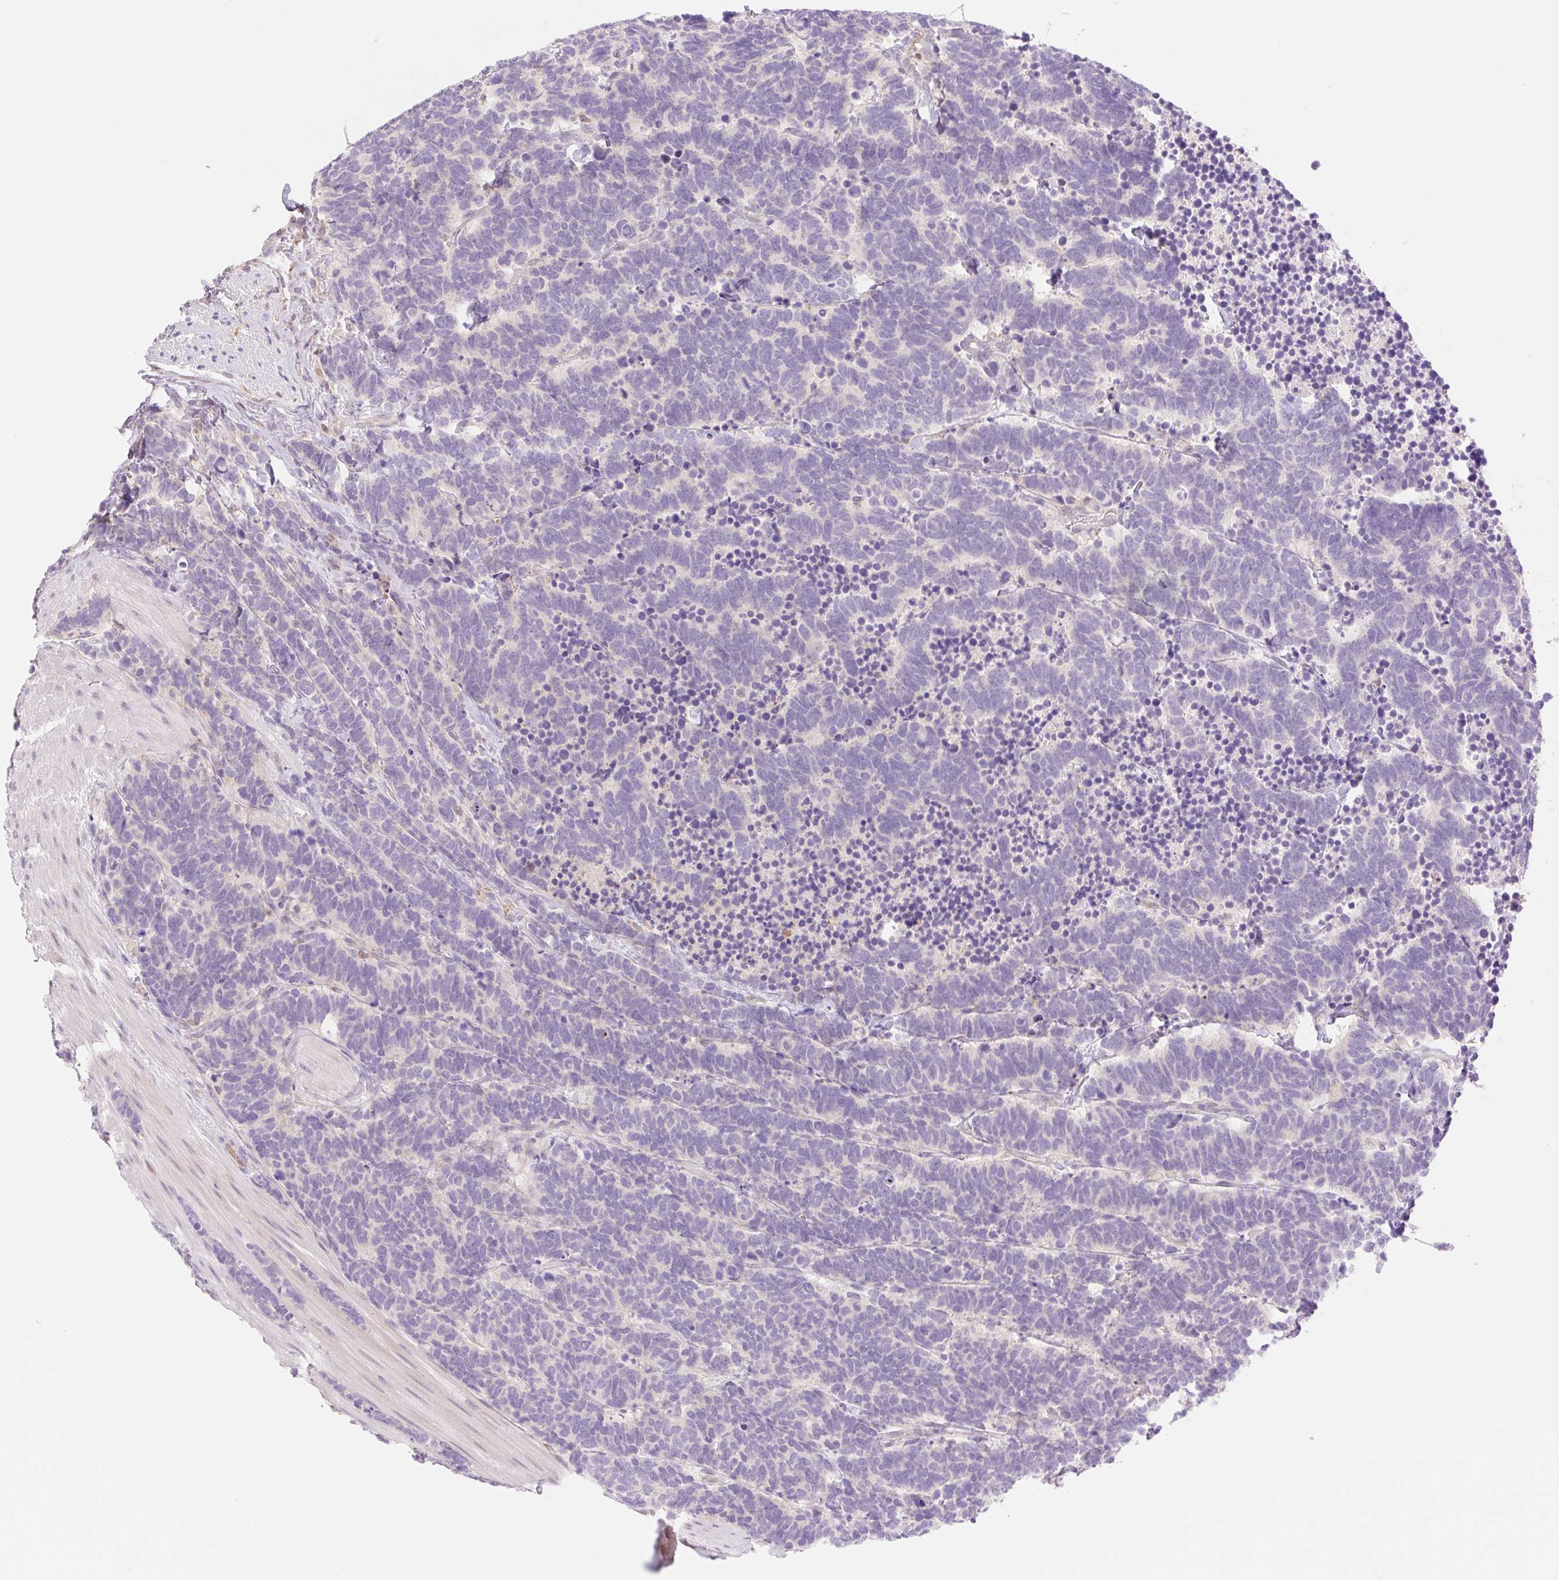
{"staining": {"intensity": "negative", "quantity": "none", "location": "none"}, "tissue": "carcinoid", "cell_type": "Tumor cells", "image_type": "cancer", "snomed": [{"axis": "morphology", "description": "Carcinoma, NOS"}, {"axis": "morphology", "description": "Carcinoid, malignant, NOS"}, {"axis": "topography", "description": "Urinary bladder"}], "caption": "Tumor cells are negative for protein expression in human carcinoid.", "gene": "HEBP1", "patient": {"sex": "male", "age": 57}}